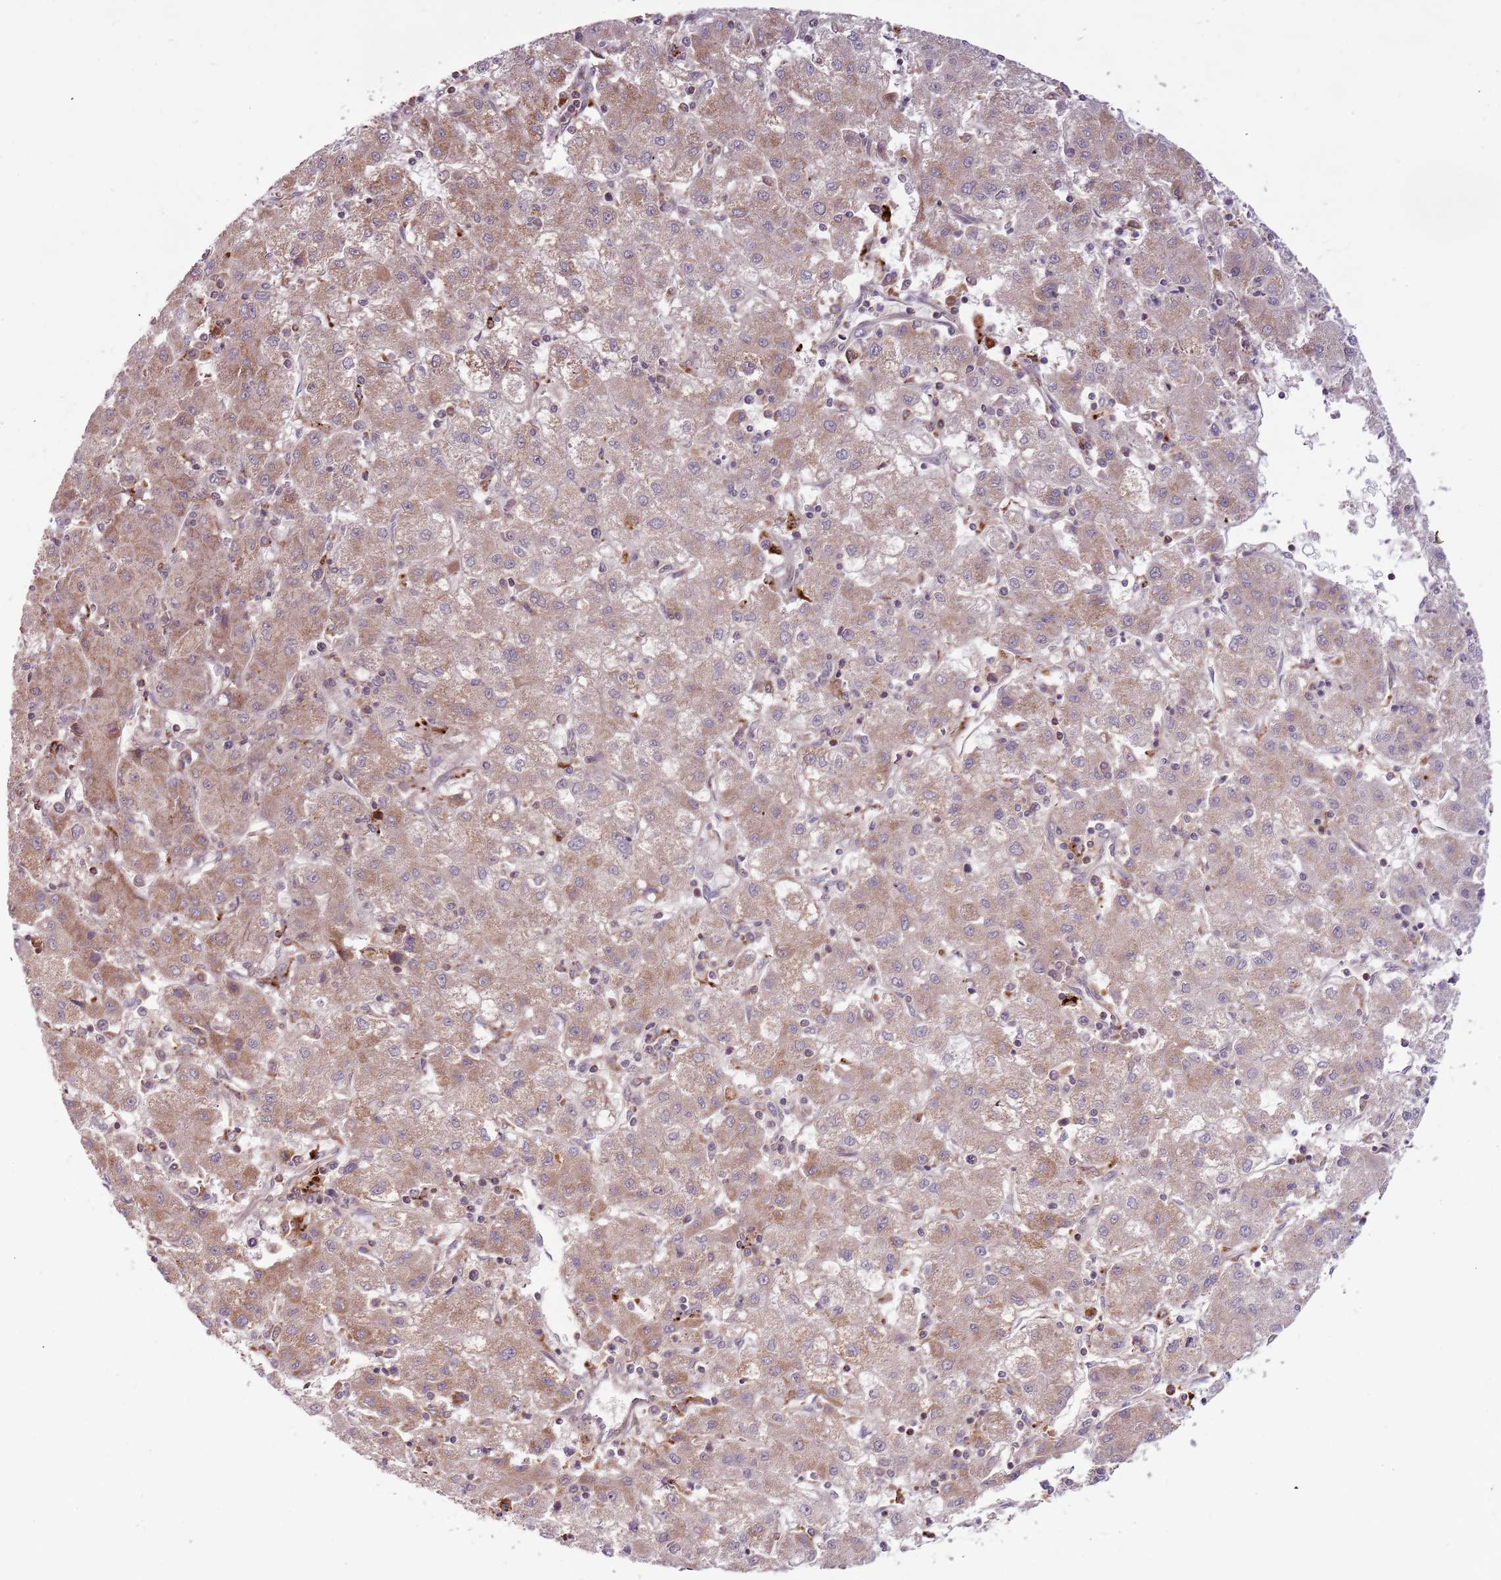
{"staining": {"intensity": "moderate", "quantity": ">75%", "location": "cytoplasmic/membranous"}, "tissue": "liver cancer", "cell_type": "Tumor cells", "image_type": "cancer", "snomed": [{"axis": "morphology", "description": "Carcinoma, Hepatocellular, NOS"}, {"axis": "topography", "description": "Liver"}], "caption": "The micrograph exhibits a brown stain indicating the presence of a protein in the cytoplasmic/membranous of tumor cells in liver cancer (hepatocellular carcinoma). (IHC, brightfield microscopy, high magnification).", "gene": "ULK3", "patient": {"sex": "male", "age": 72}}